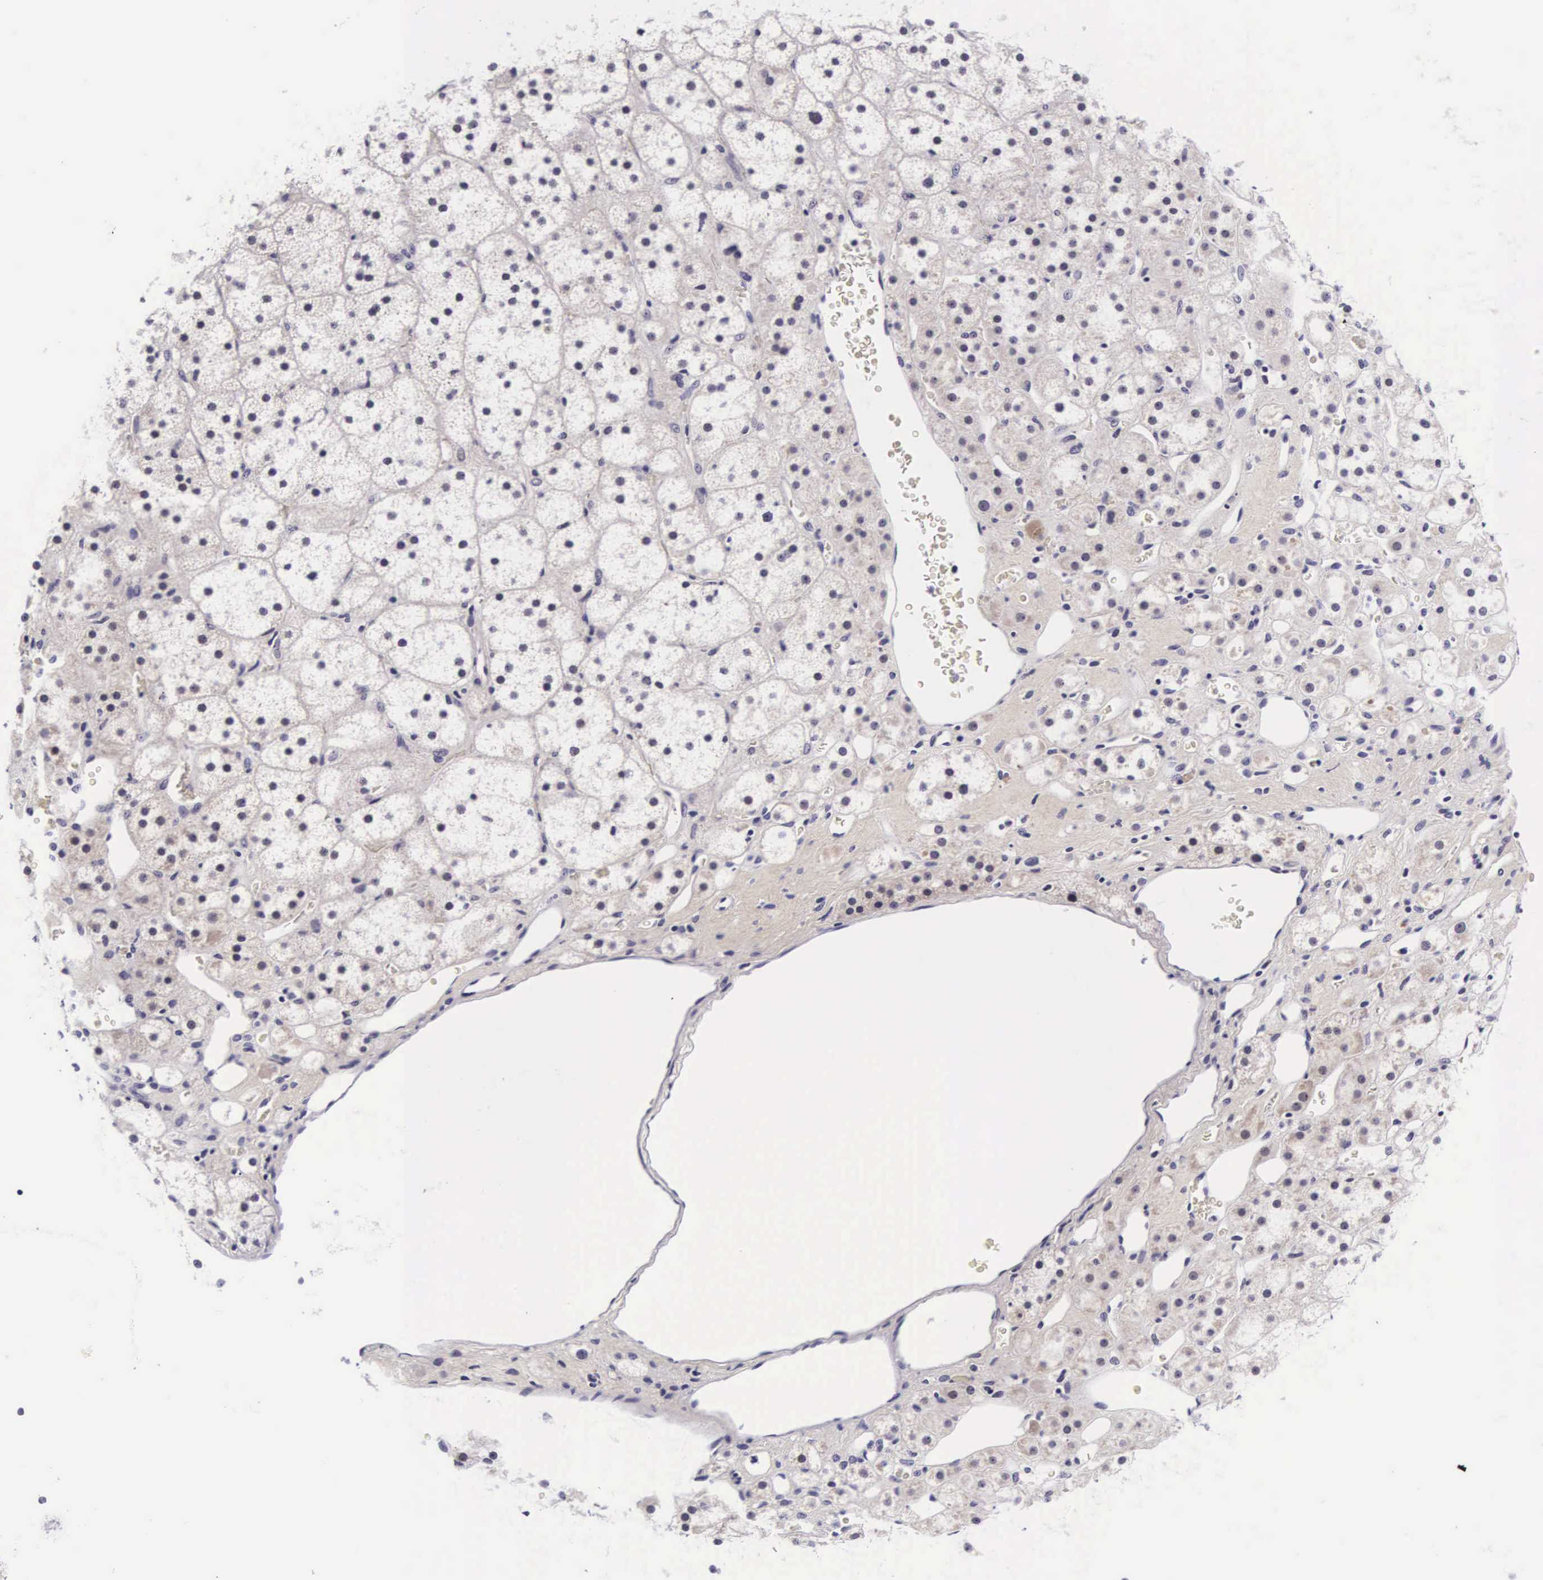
{"staining": {"intensity": "negative", "quantity": "none", "location": "none"}, "tissue": "adrenal gland", "cell_type": "Glandular cells", "image_type": "normal", "snomed": [{"axis": "morphology", "description": "Normal tissue, NOS"}, {"axis": "topography", "description": "Adrenal gland"}], "caption": "A histopathology image of human adrenal gland is negative for staining in glandular cells. The staining is performed using DAB (3,3'-diaminobenzidine) brown chromogen with nuclei counter-stained in using hematoxylin.", "gene": "PHETA2", "patient": {"sex": "male", "age": 57}}